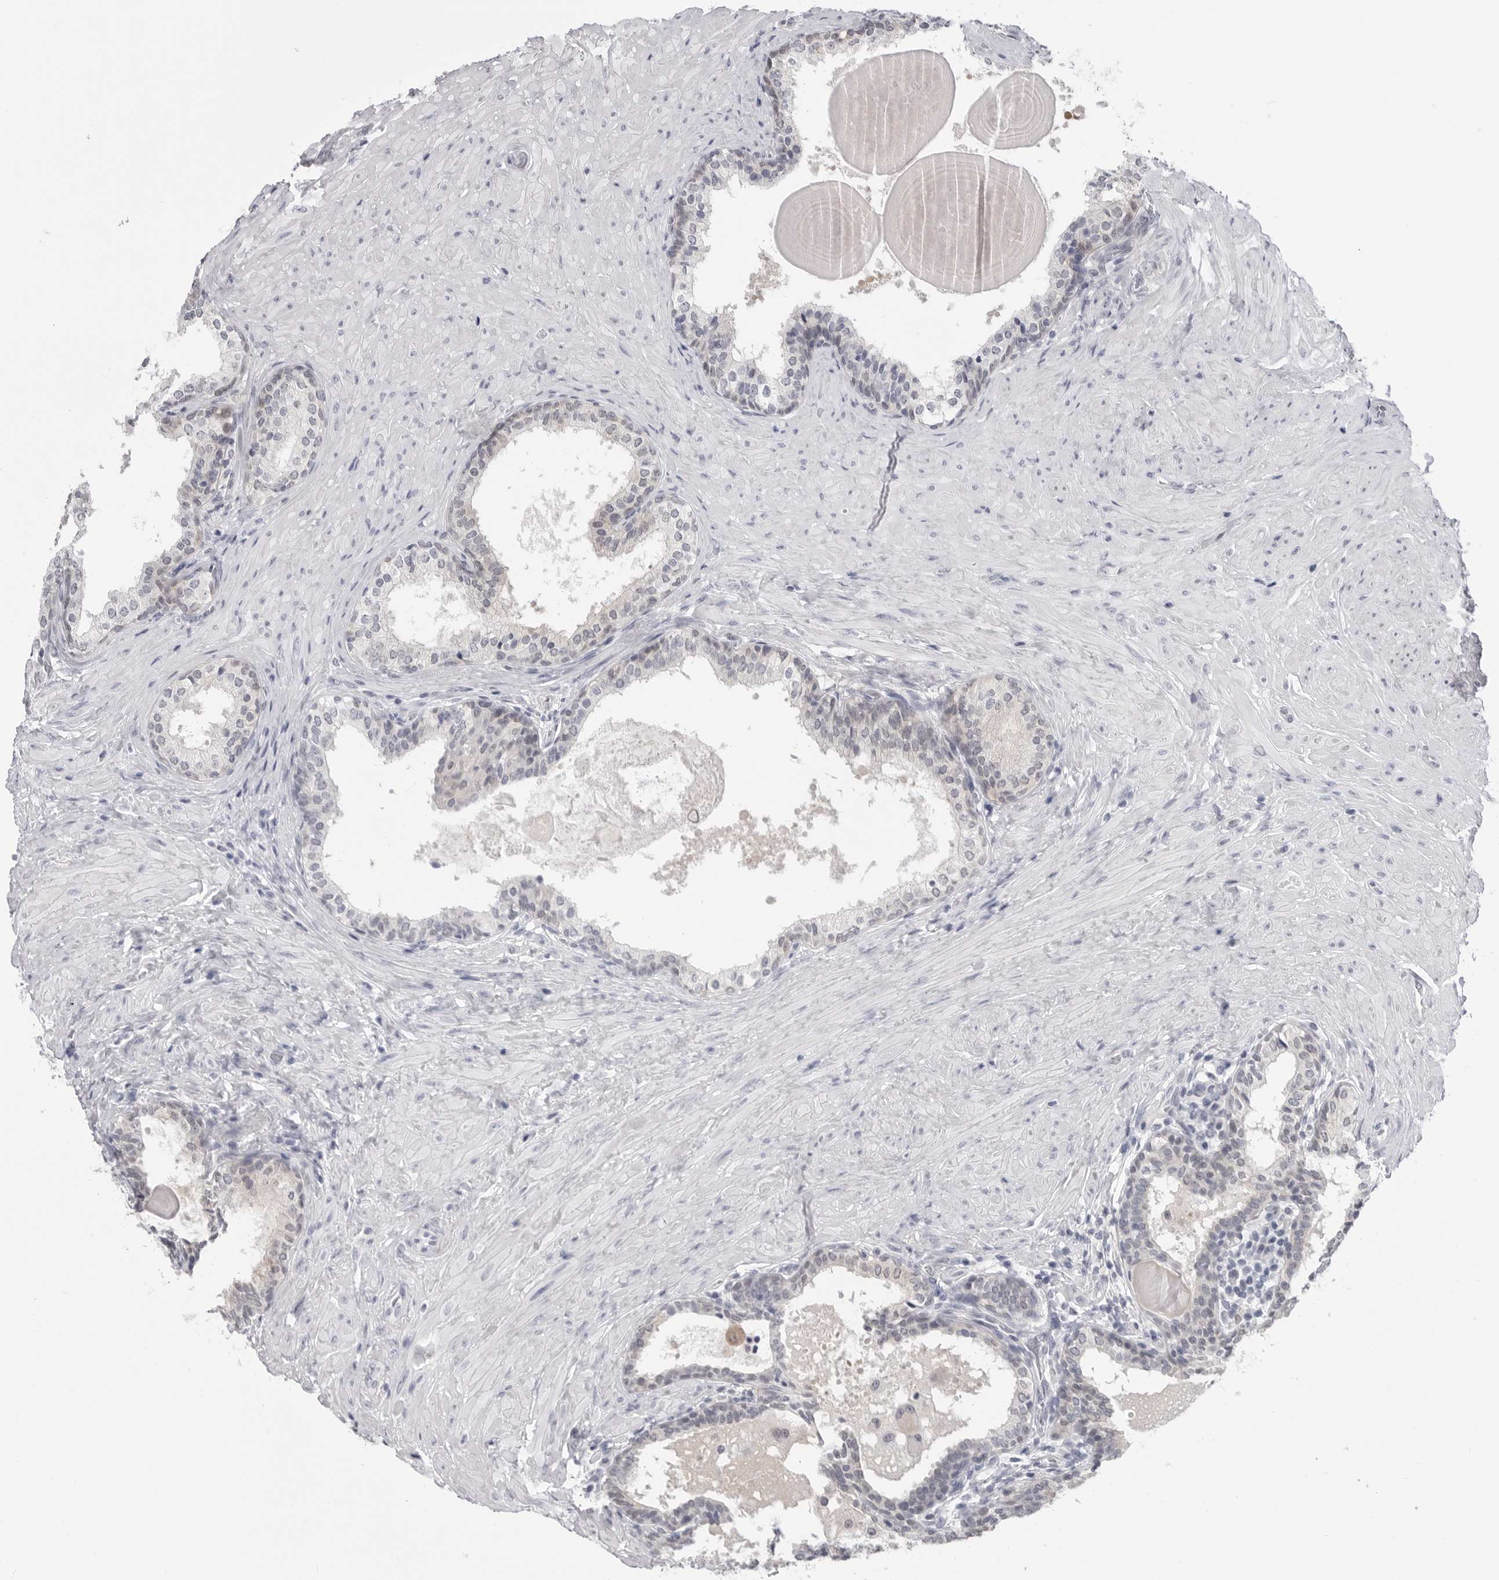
{"staining": {"intensity": "negative", "quantity": "none", "location": "none"}, "tissue": "prostate cancer", "cell_type": "Tumor cells", "image_type": "cancer", "snomed": [{"axis": "morphology", "description": "Adenocarcinoma, High grade"}, {"axis": "topography", "description": "Prostate"}], "caption": "Immunohistochemistry (IHC) of human adenocarcinoma (high-grade) (prostate) reveals no staining in tumor cells.", "gene": "PNPO", "patient": {"sex": "male", "age": 56}}